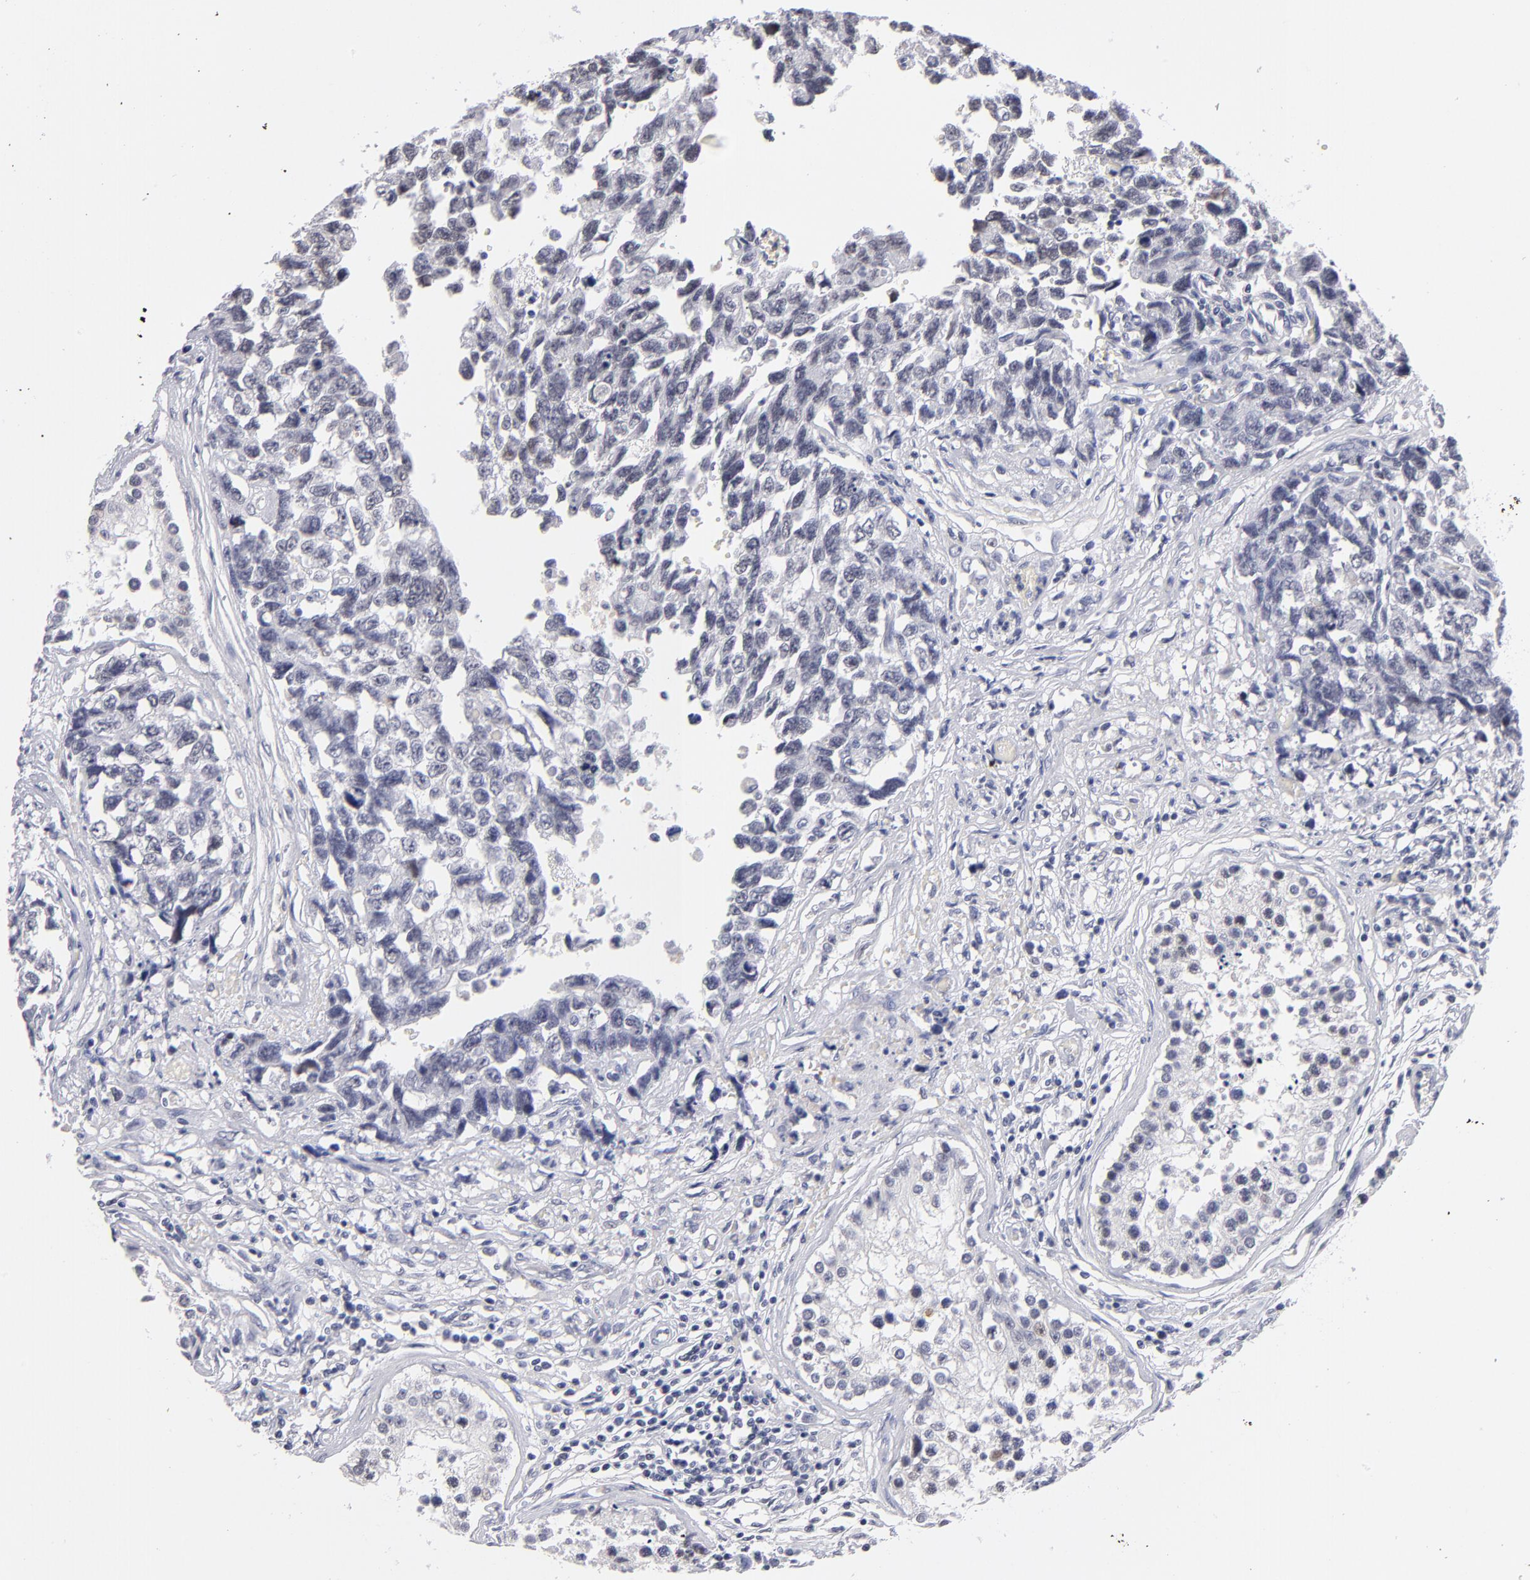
{"staining": {"intensity": "negative", "quantity": "none", "location": "none"}, "tissue": "testis cancer", "cell_type": "Tumor cells", "image_type": "cancer", "snomed": [{"axis": "morphology", "description": "Carcinoma, Embryonal, NOS"}, {"axis": "topography", "description": "Testis"}], "caption": "This is a histopathology image of immunohistochemistry staining of testis embryonal carcinoma, which shows no staining in tumor cells. The staining is performed using DAB (3,3'-diaminobenzidine) brown chromogen with nuclei counter-stained in using hematoxylin.", "gene": "TEX11", "patient": {"sex": "male", "age": 31}}